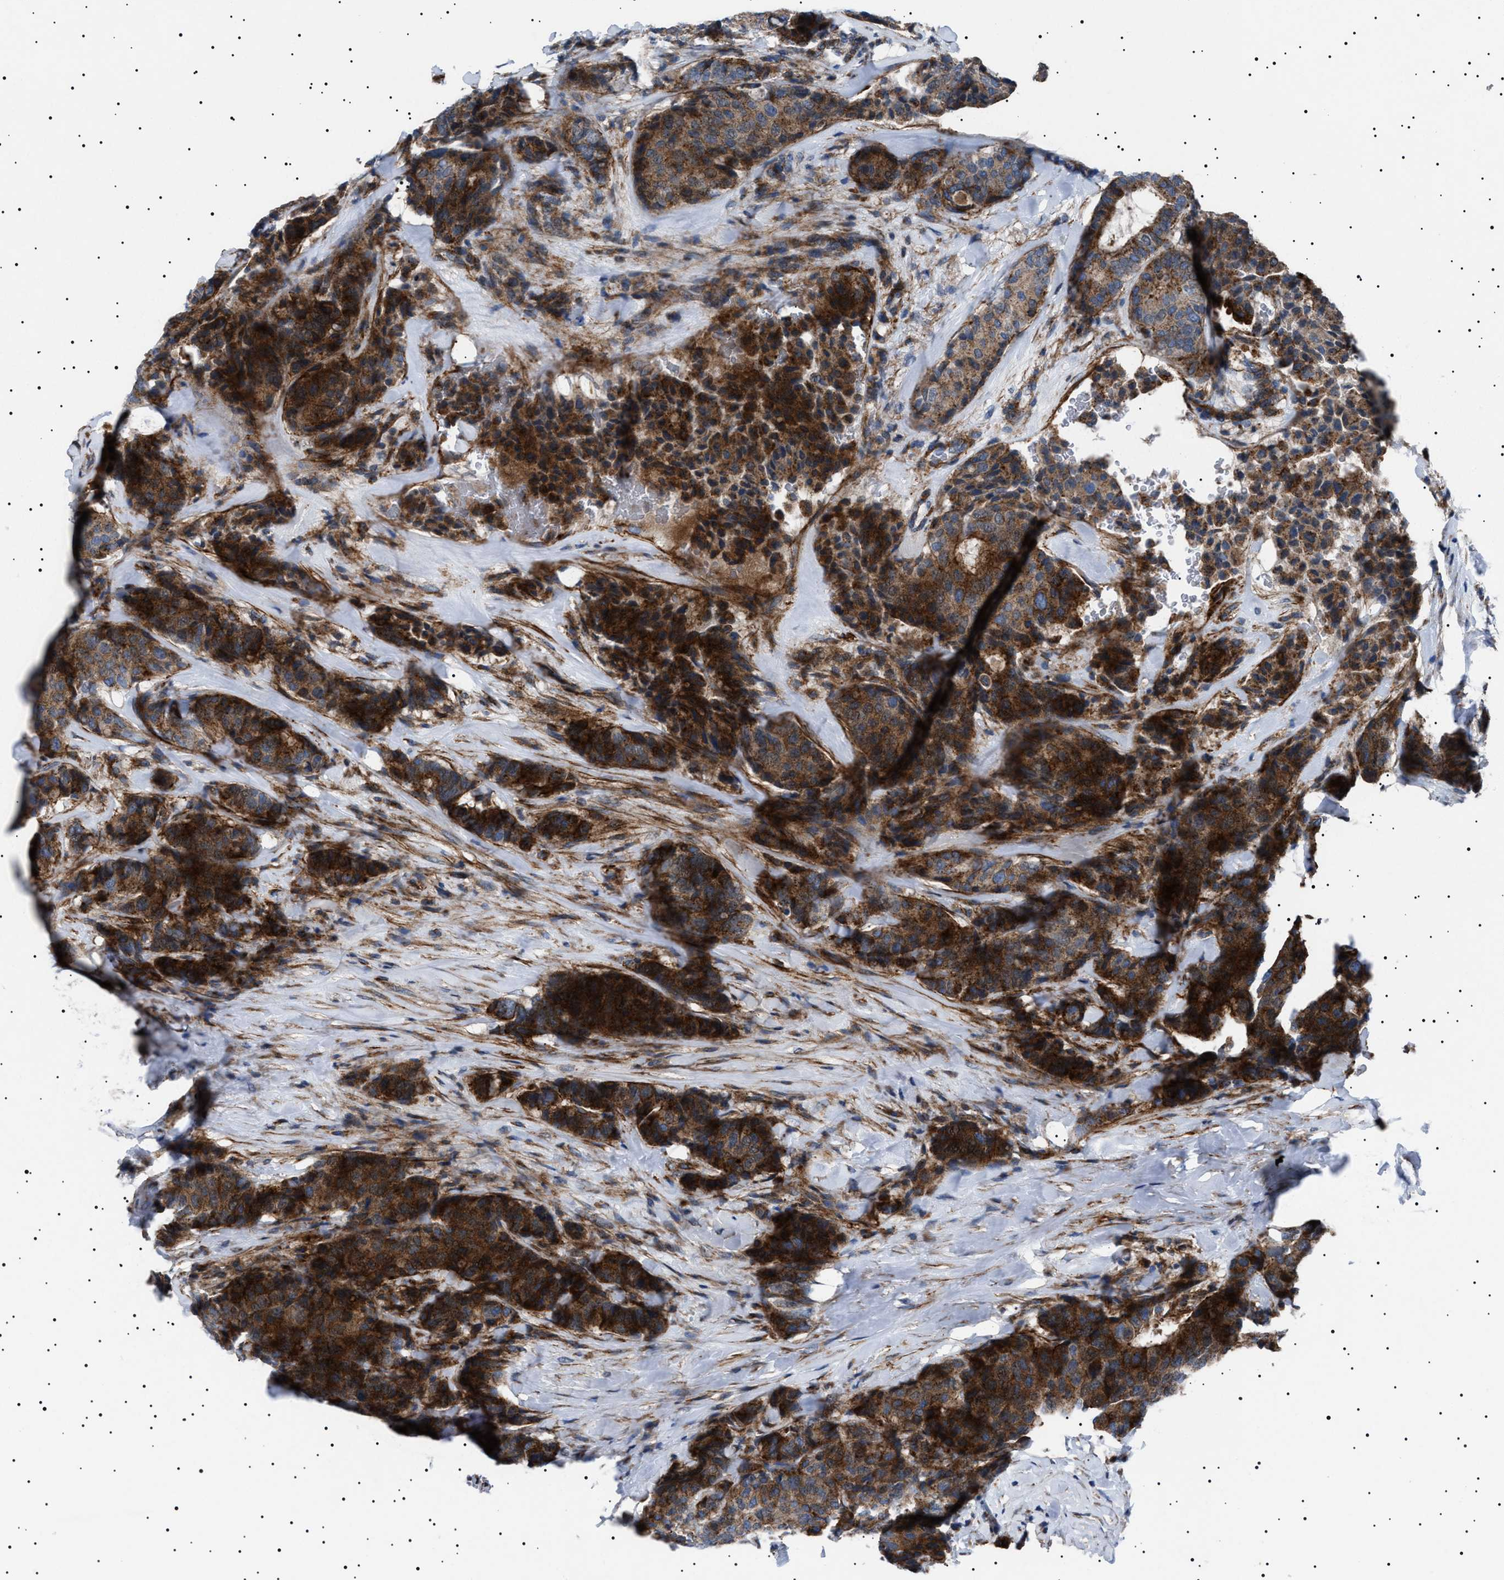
{"staining": {"intensity": "strong", "quantity": "25%-75%", "location": "cytoplasmic/membranous"}, "tissue": "breast cancer", "cell_type": "Tumor cells", "image_type": "cancer", "snomed": [{"axis": "morphology", "description": "Duct carcinoma"}, {"axis": "topography", "description": "Breast"}], "caption": "Immunohistochemical staining of human breast cancer demonstrates strong cytoplasmic/membranous protein expression in about 25%-75% of tumor cells.", "gene": "NEU1", "patient": {"sex": "female", "age": 75}}